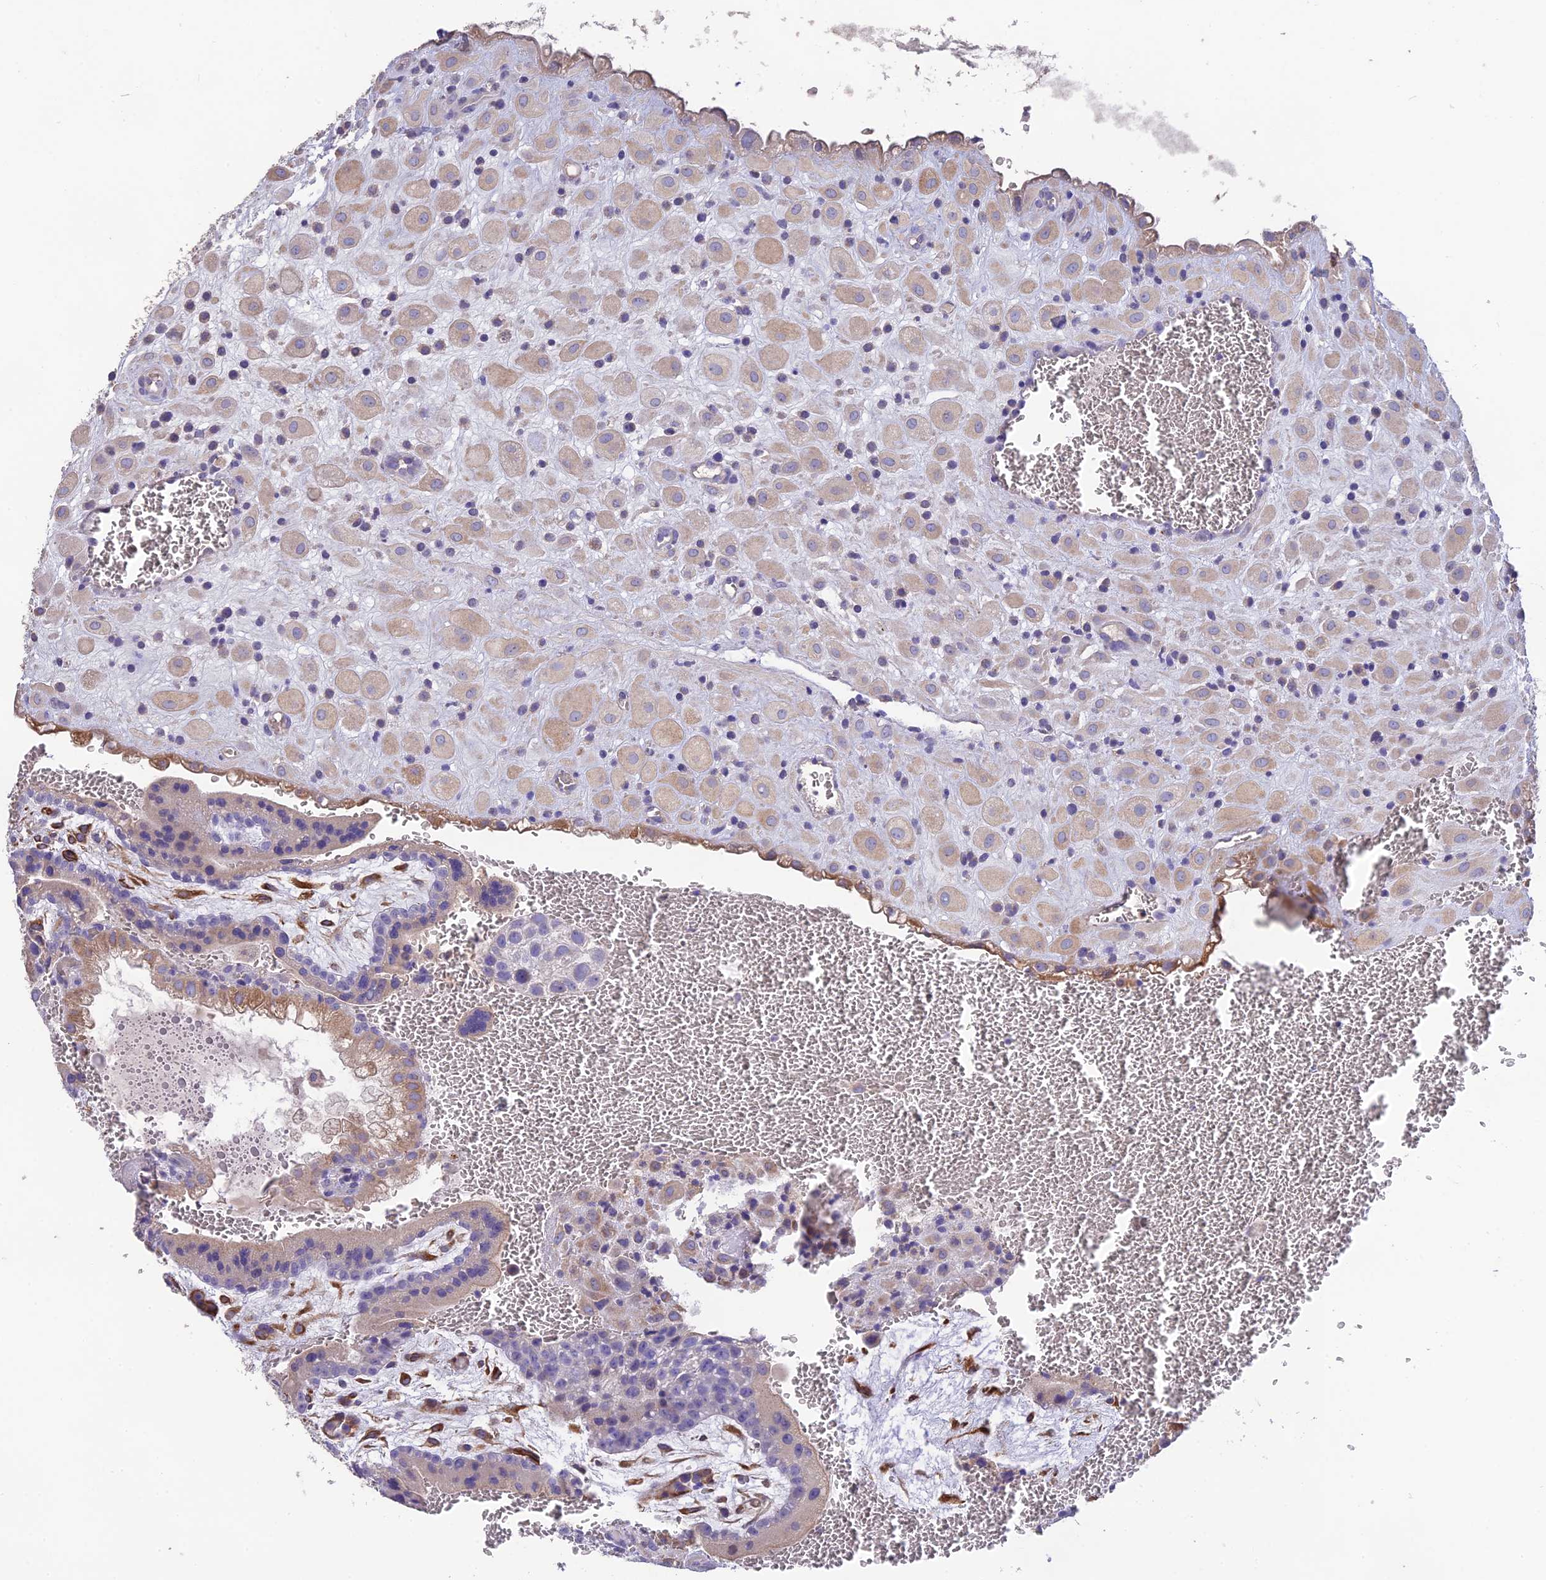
{"staining": {"intensity": "weak", "quantity": "25%-75%", "location": "cytoplasmic/membranous"}, "tissue": "placenta", "cell_type": "Decidual cells", "image_type": "normal", "snomed": [{"axis": "morphology", "description": "Normal tissue, NOS"}, {"axis": "topography", "description": "Placenta"}], "caption": "Placenta was stained to show a protein in brown. There is low levels of weak cytoplasmic/membranous positivity in approximately 25%-75% of decidual cells.", "gene": "HSD17B2", "patient": {"sex": "female", "age": 35}}